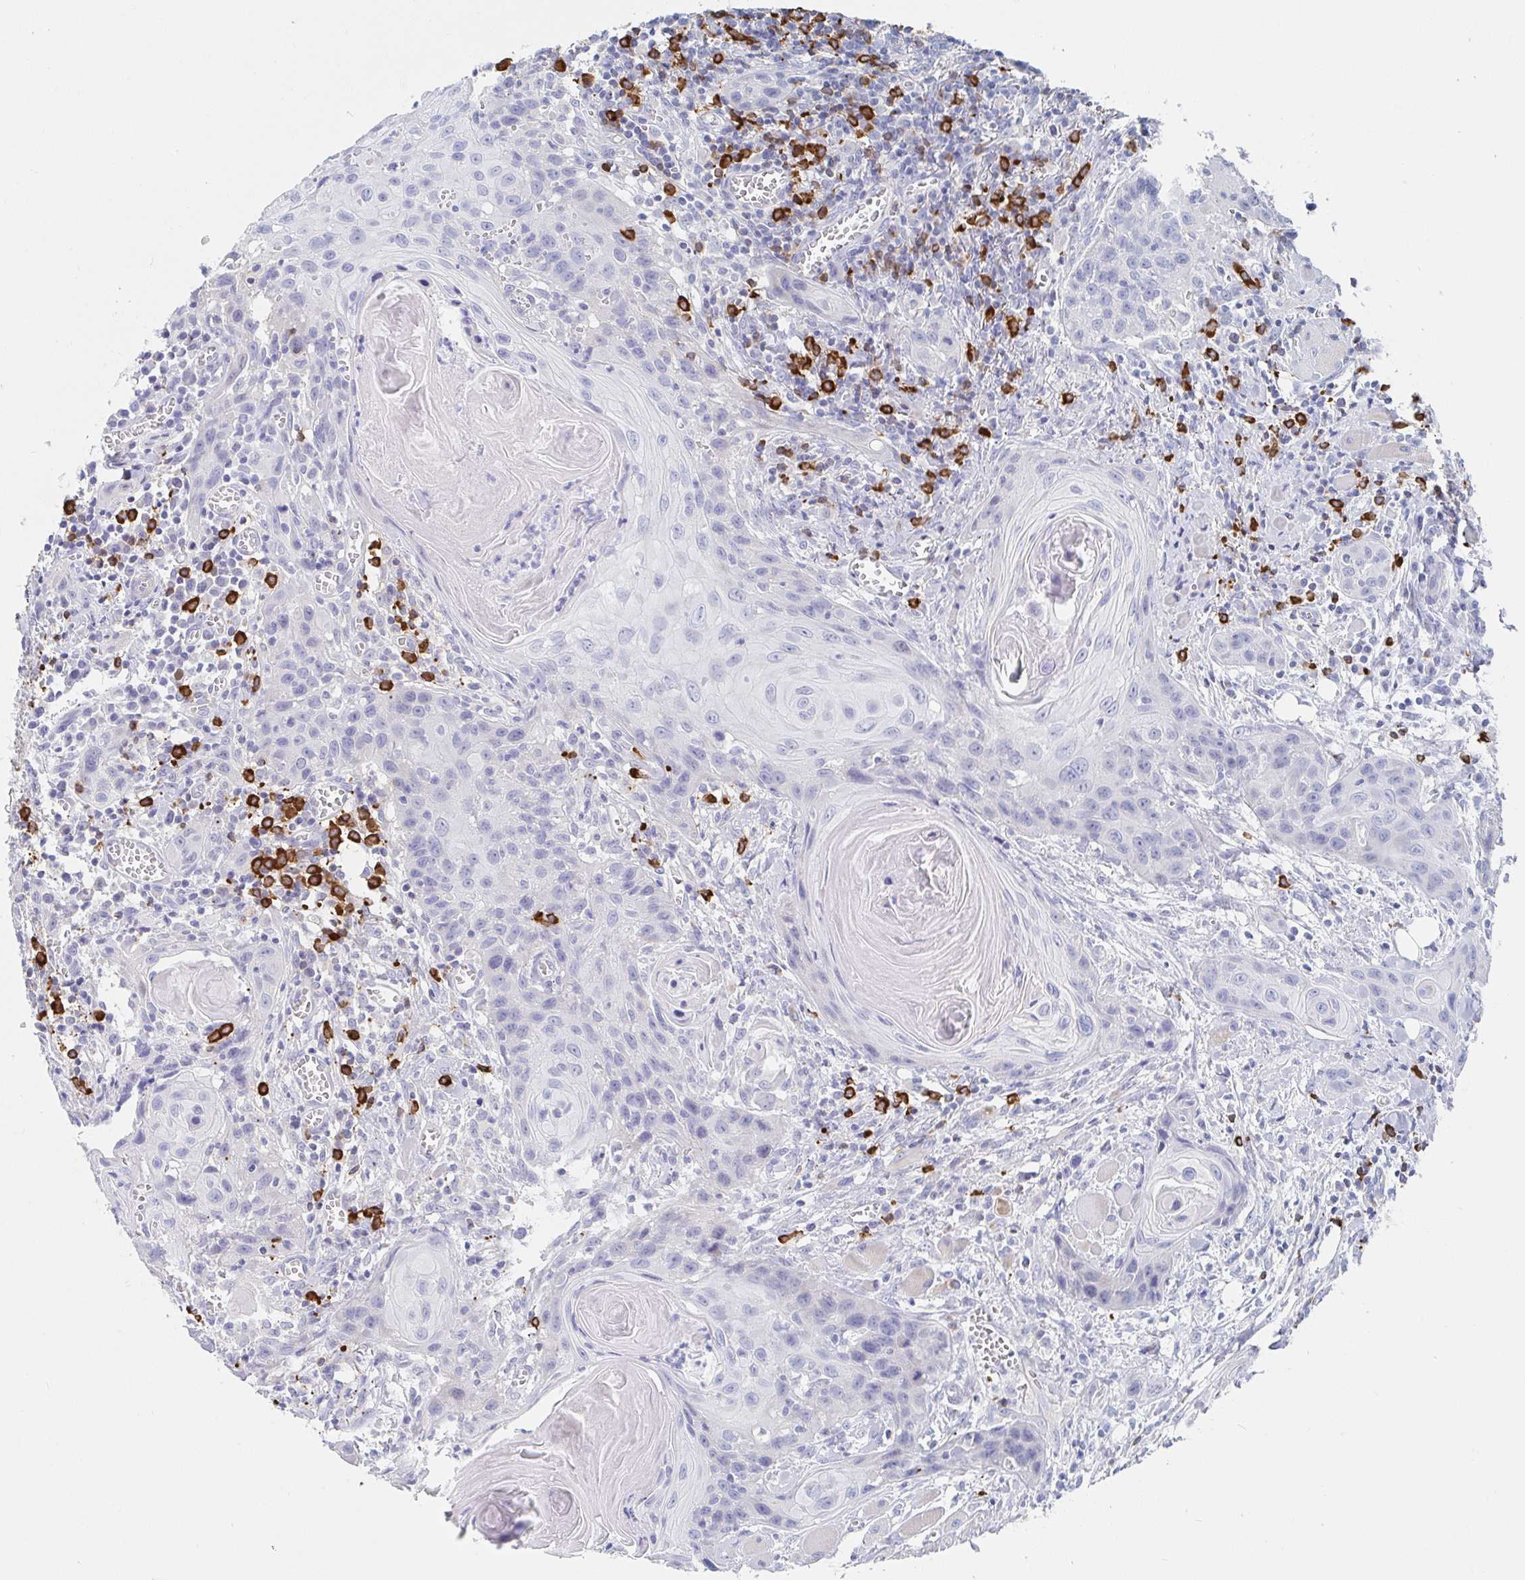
{"staining": {"intensity": "moderate", "quantity": "<25%", "location": "cytoplasmic/membranous"}, "tissue": "head and neck cancer", "cell_type": "Tumor cells", "image_type": "cancer", "snomed": [{"axis": "morphology", "description": "Squamous cell carcinoma, NOS"}, {"axis": "topography", "description": "Oral tissue"}, {"axis": "topography", "description": "Head-Neck"}], "caption": "Immunohistochemical staining of human squamous cell carcinoma (head and neck) demonstrates low levels of moderate cytoplasmic/membranous protein expression in about <25% of tumor cells. The protein is stained brown, and the nuclei are stained in blue (DAB IHC with brightfield microscopy, high magnification).", "gene": "PACSIN1", "patient": {"sex": "male", "age": 58}}